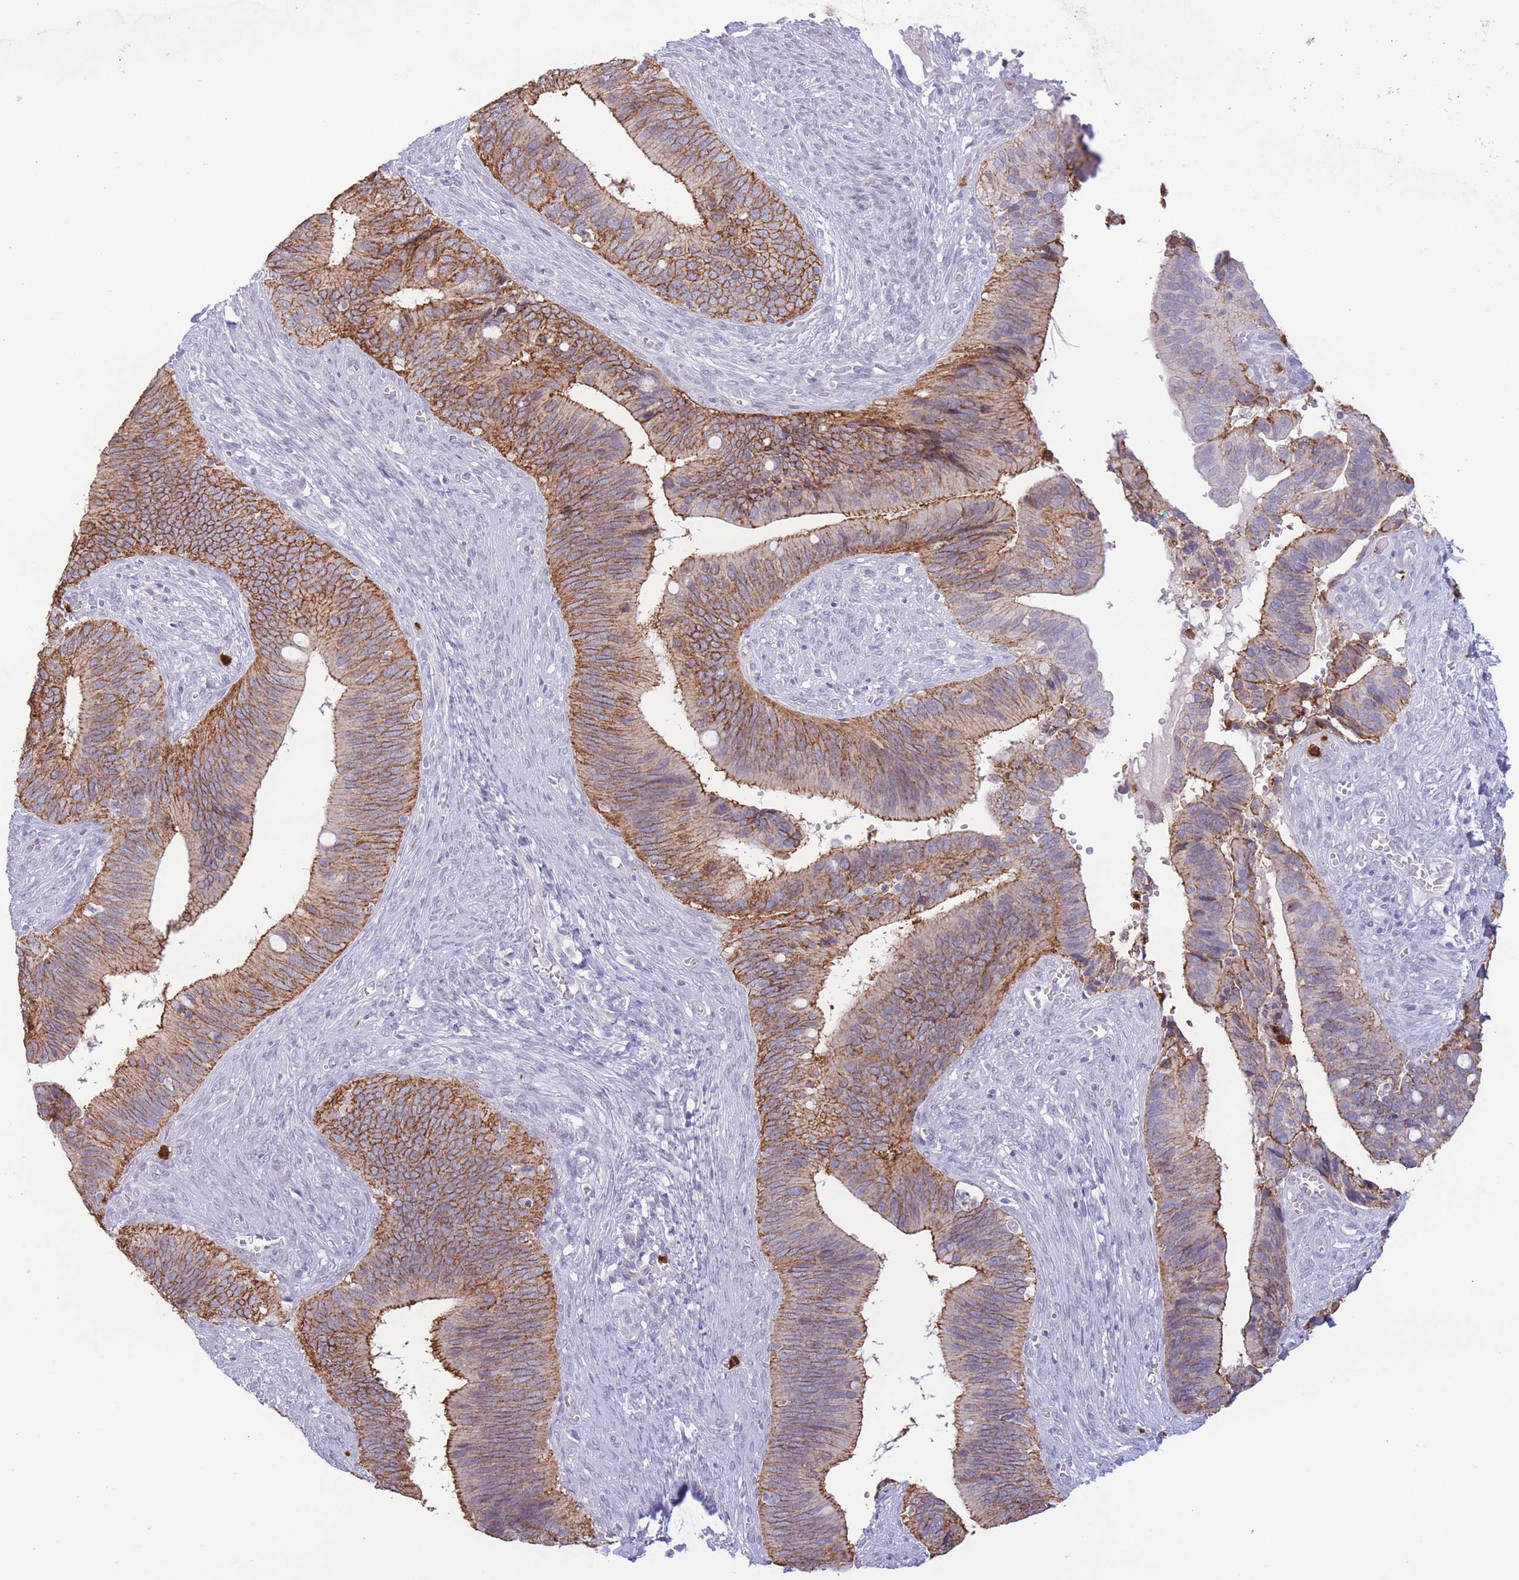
{"staining": {"intensity": "strong", "quantity": "25%-75%", "location": "cytoplasmic/membranous"}, "tissue": "cervical cancer", "cell_type": "Tumor cells", "image_type": "cancer", "snomed": [{"axis": "morphology", "description": "Adenocarcinoma, NOS"}, {"axis": "topography", "description": "Cervix"}], "caption": "Strong cytoplasmic/membranous protein staining is identified in about 25%-75% of tumor cells in adenocarcinoma (cervical). (Stains: DAB in brown, nuclei in blue, Microscopy: brightfield microscopy at high magnification).", "gene": "LCLAT1", "patient": {"sex": "female", "age": 42}}